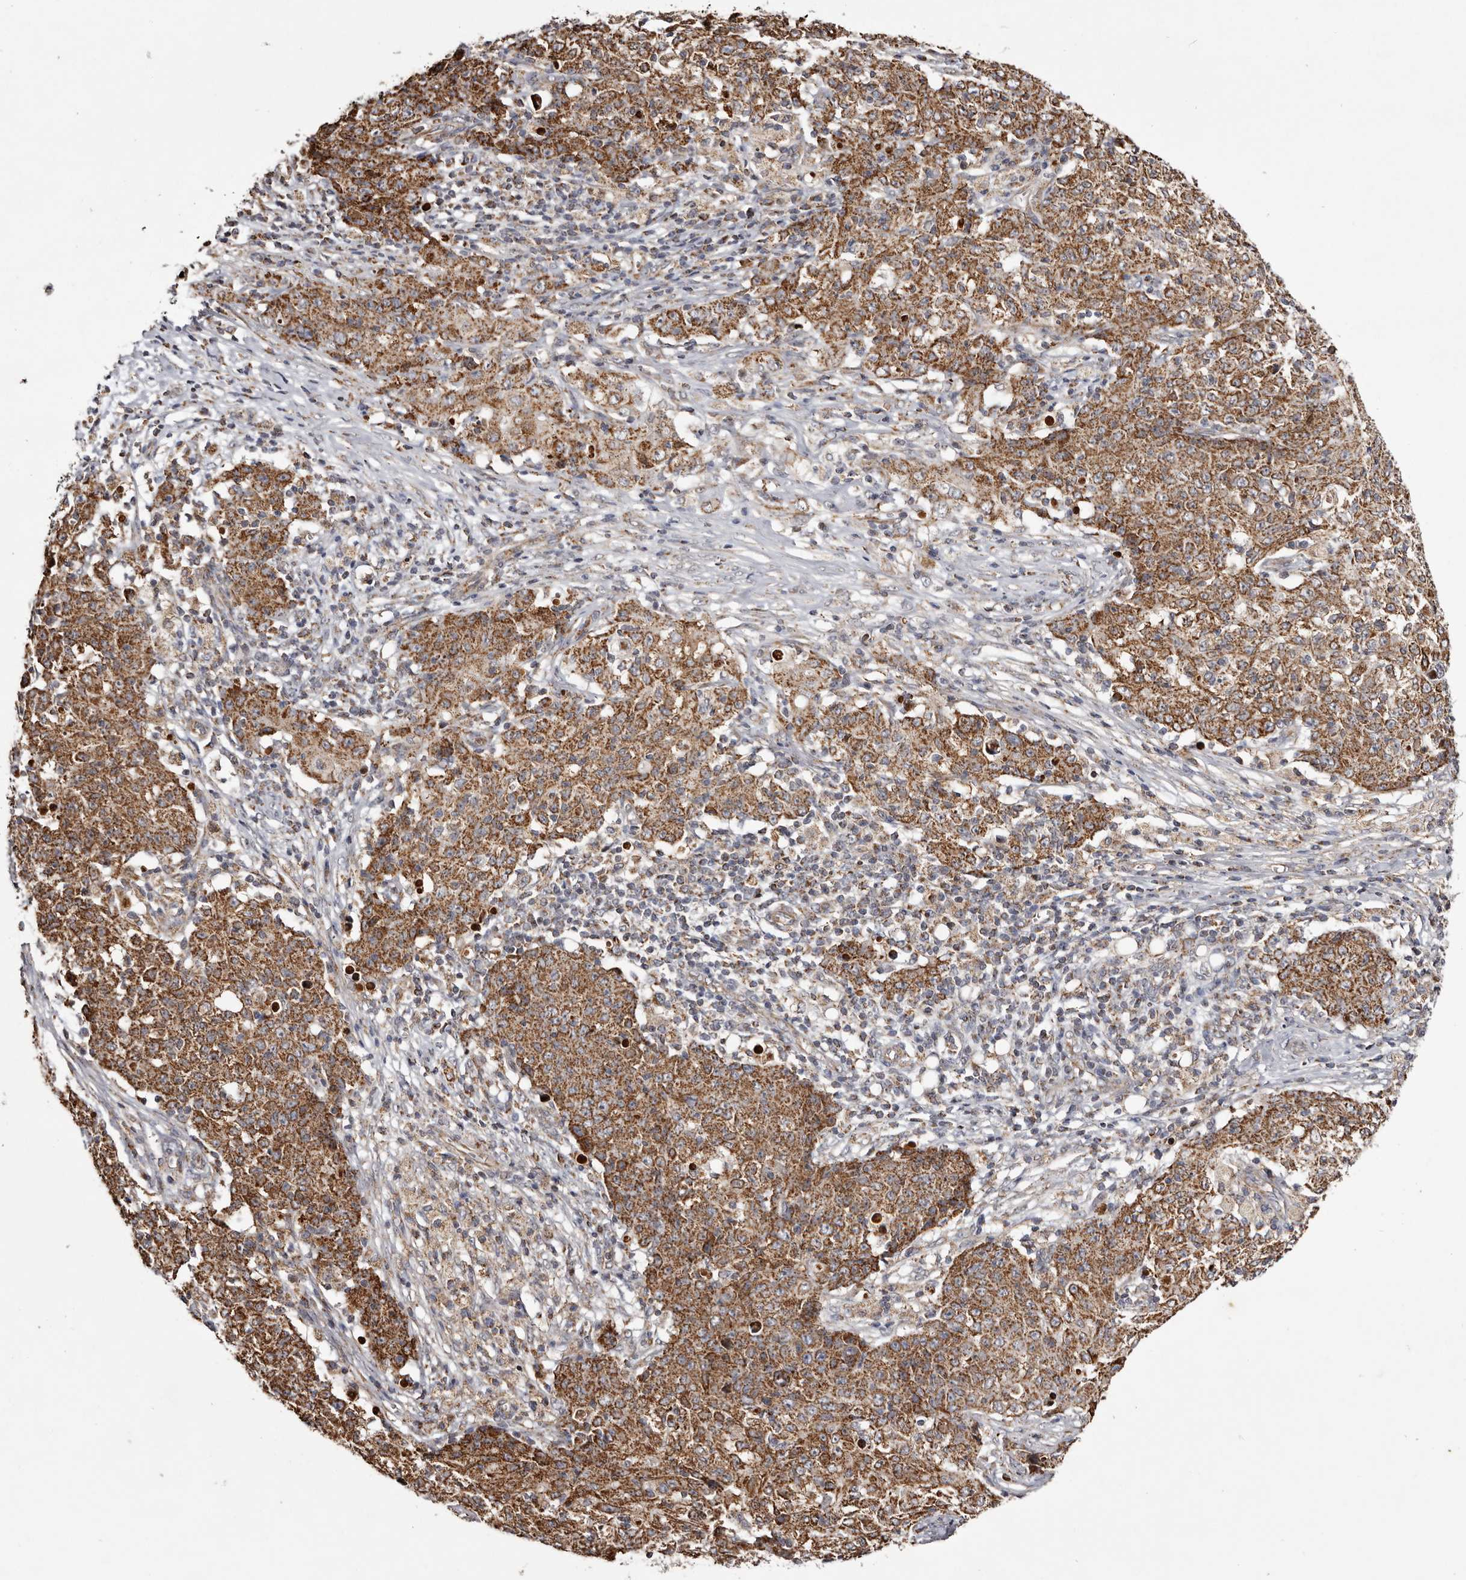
{"staining": {"intensity": "strong", "quantity": ">75%", "location": "cytoplasmic/membranous"}, "tissue": "ovarian cancer", "cell_type": "Tumor cells", "image_type": "cancer", "snomed": [{"axis": "morphology", "description": "Carcinoma, endometroid"}, {"axis": "topography", "description": "Ovary"}], "caption": "DAB (3,3'-diaminobenzidine) immunohistochemical staining of human ovarian cancer demonstrates strong cytoplasmic/membranous protein expression in about >75% of tumor cells.", "gene": "CPLANE2", "patient": {"sex": "female", "age": 42}}